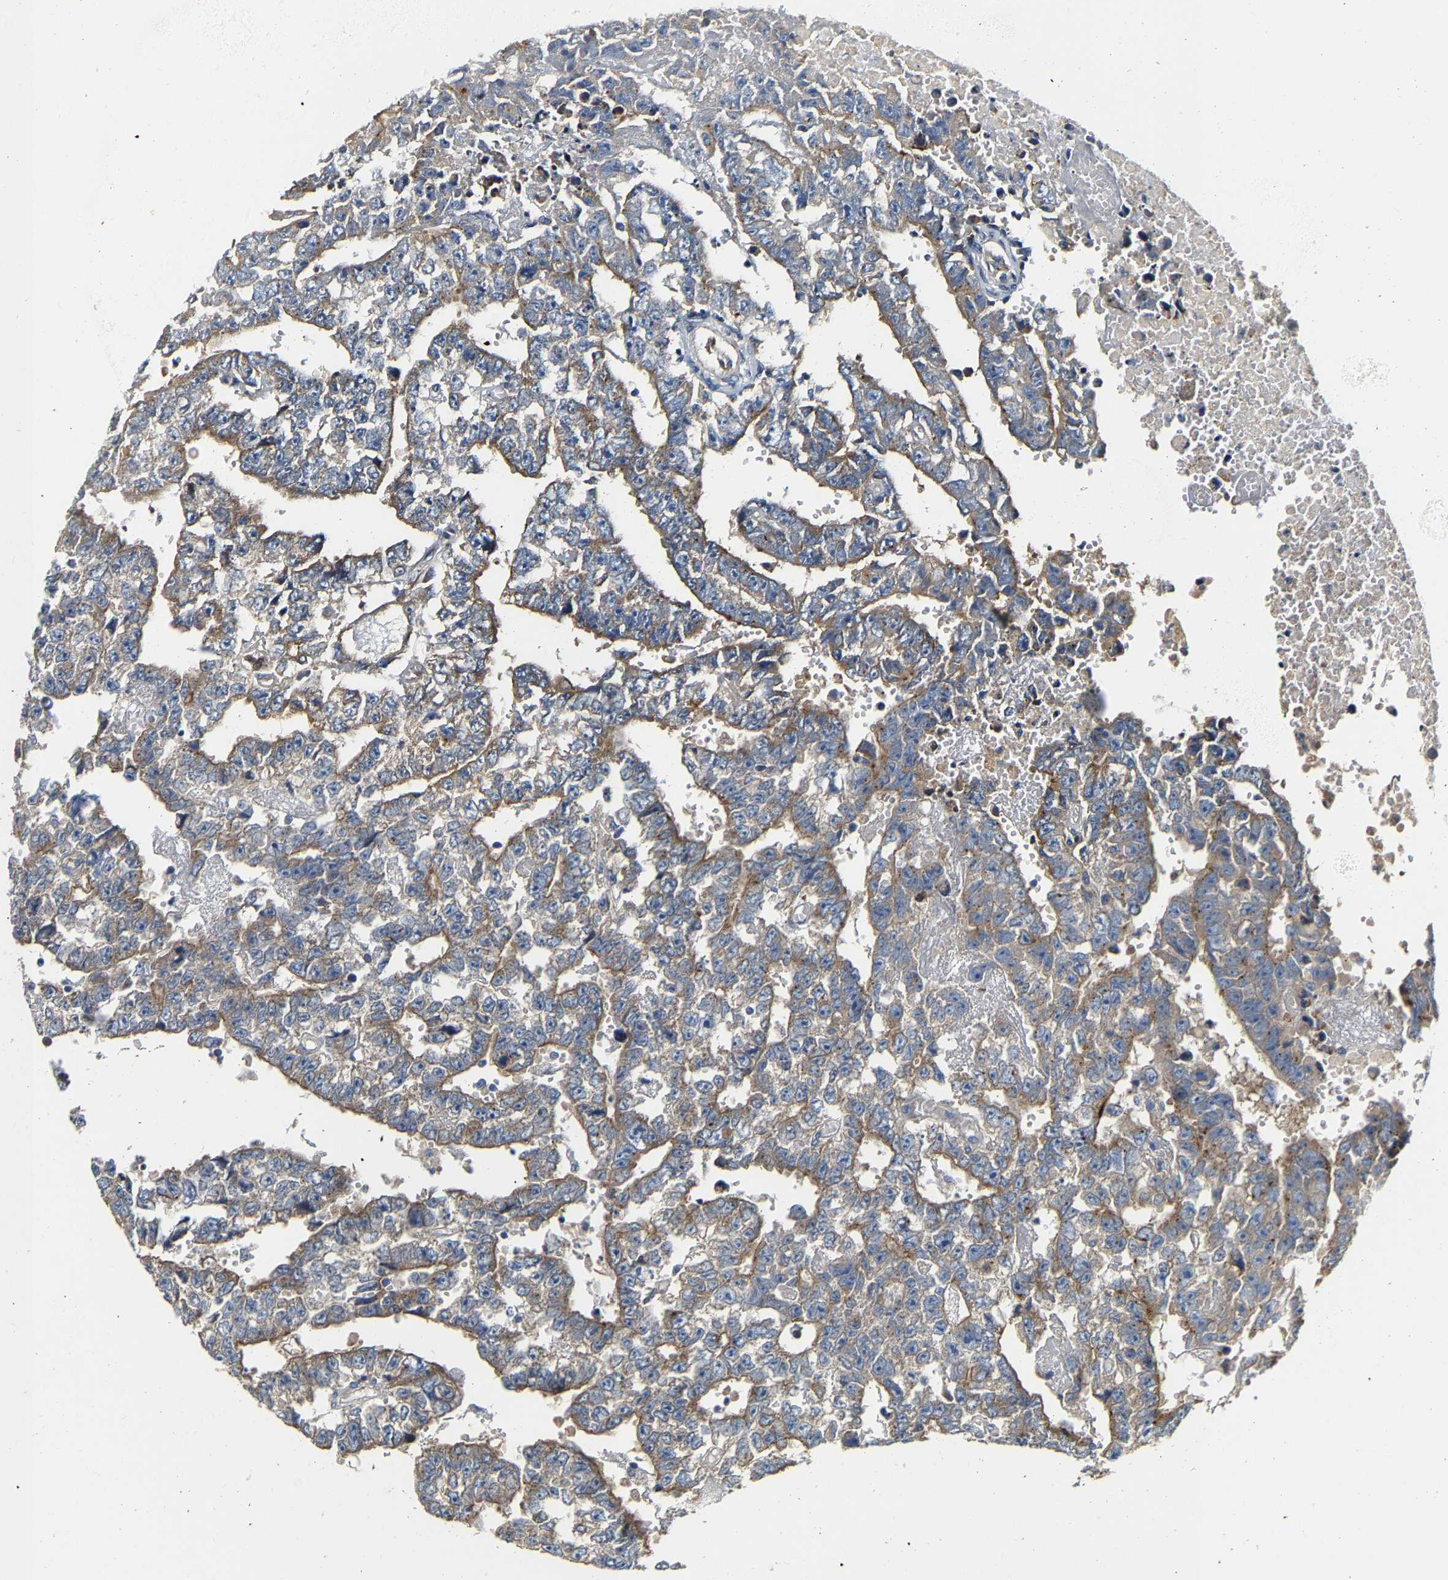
{"staining": {"intensity": "weak", "quantity": "25%-75%", "location": "cytoplasmic/membranous"}, "tissue": "testis cancer", "cell_type": "Tumor cells", "image_type": "cancer", "snomed": [{"axis": "morphology", "description": "Carcinoma, Embryonal, NOS"}, {"axis": "topography", "description": "Testis"}], "caption": "High-power microscopy captured an immunohistochemistry micrograph of testis embryonal carcinoma, revealing weak cytoplasmic/membranous positivity in about 25%-75% of tumor cells. Immunohistochemistry stains the protein in brown and the nuclei are stained blue.", "gene": "PCNT", "patient": {"sex": "male", "age": 25}}